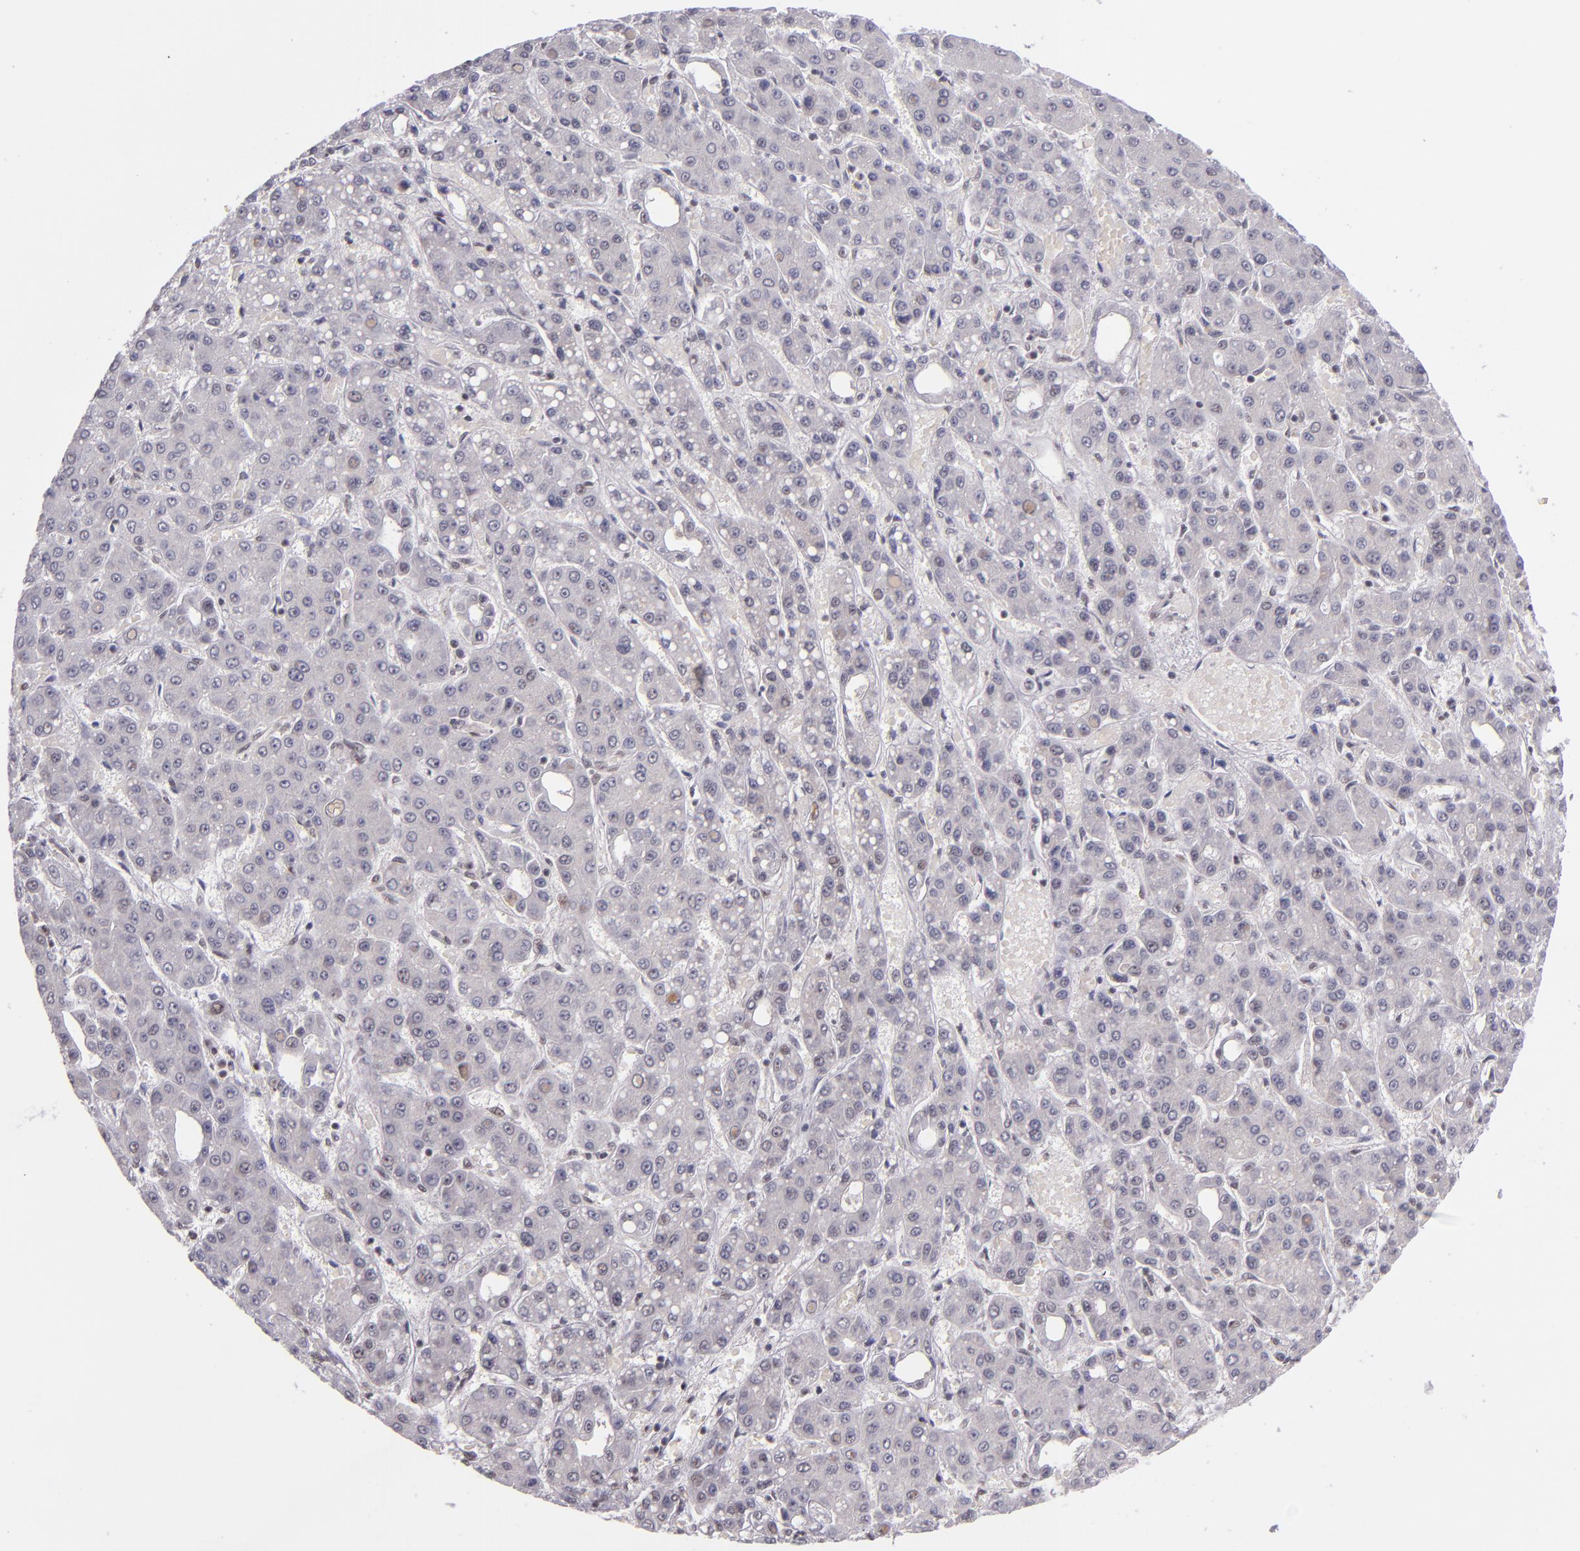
{"staining": {"intensity": "weak", "quantity": "<25%", "location": "nuclear"}, "tissue": "liver cancer", "cell_type": "Tumor cells", "image_type": "cancer", "snomed": [{"axis": "morphology", "description": "Carcinoma, Hepatocellular, NOS"}, {"axis": "topography", "description": "Liver"}], "caption": "The photomicrograph reveals no significant staining in tumor cells of liver cancer (hepatocellular carcinoma). The staining is performed using DAB brown chromogen with nuclei counter-stained in using hematoxylin.", "gene": "ZNF148", "patient": {"sex": "male", "age": 69}}